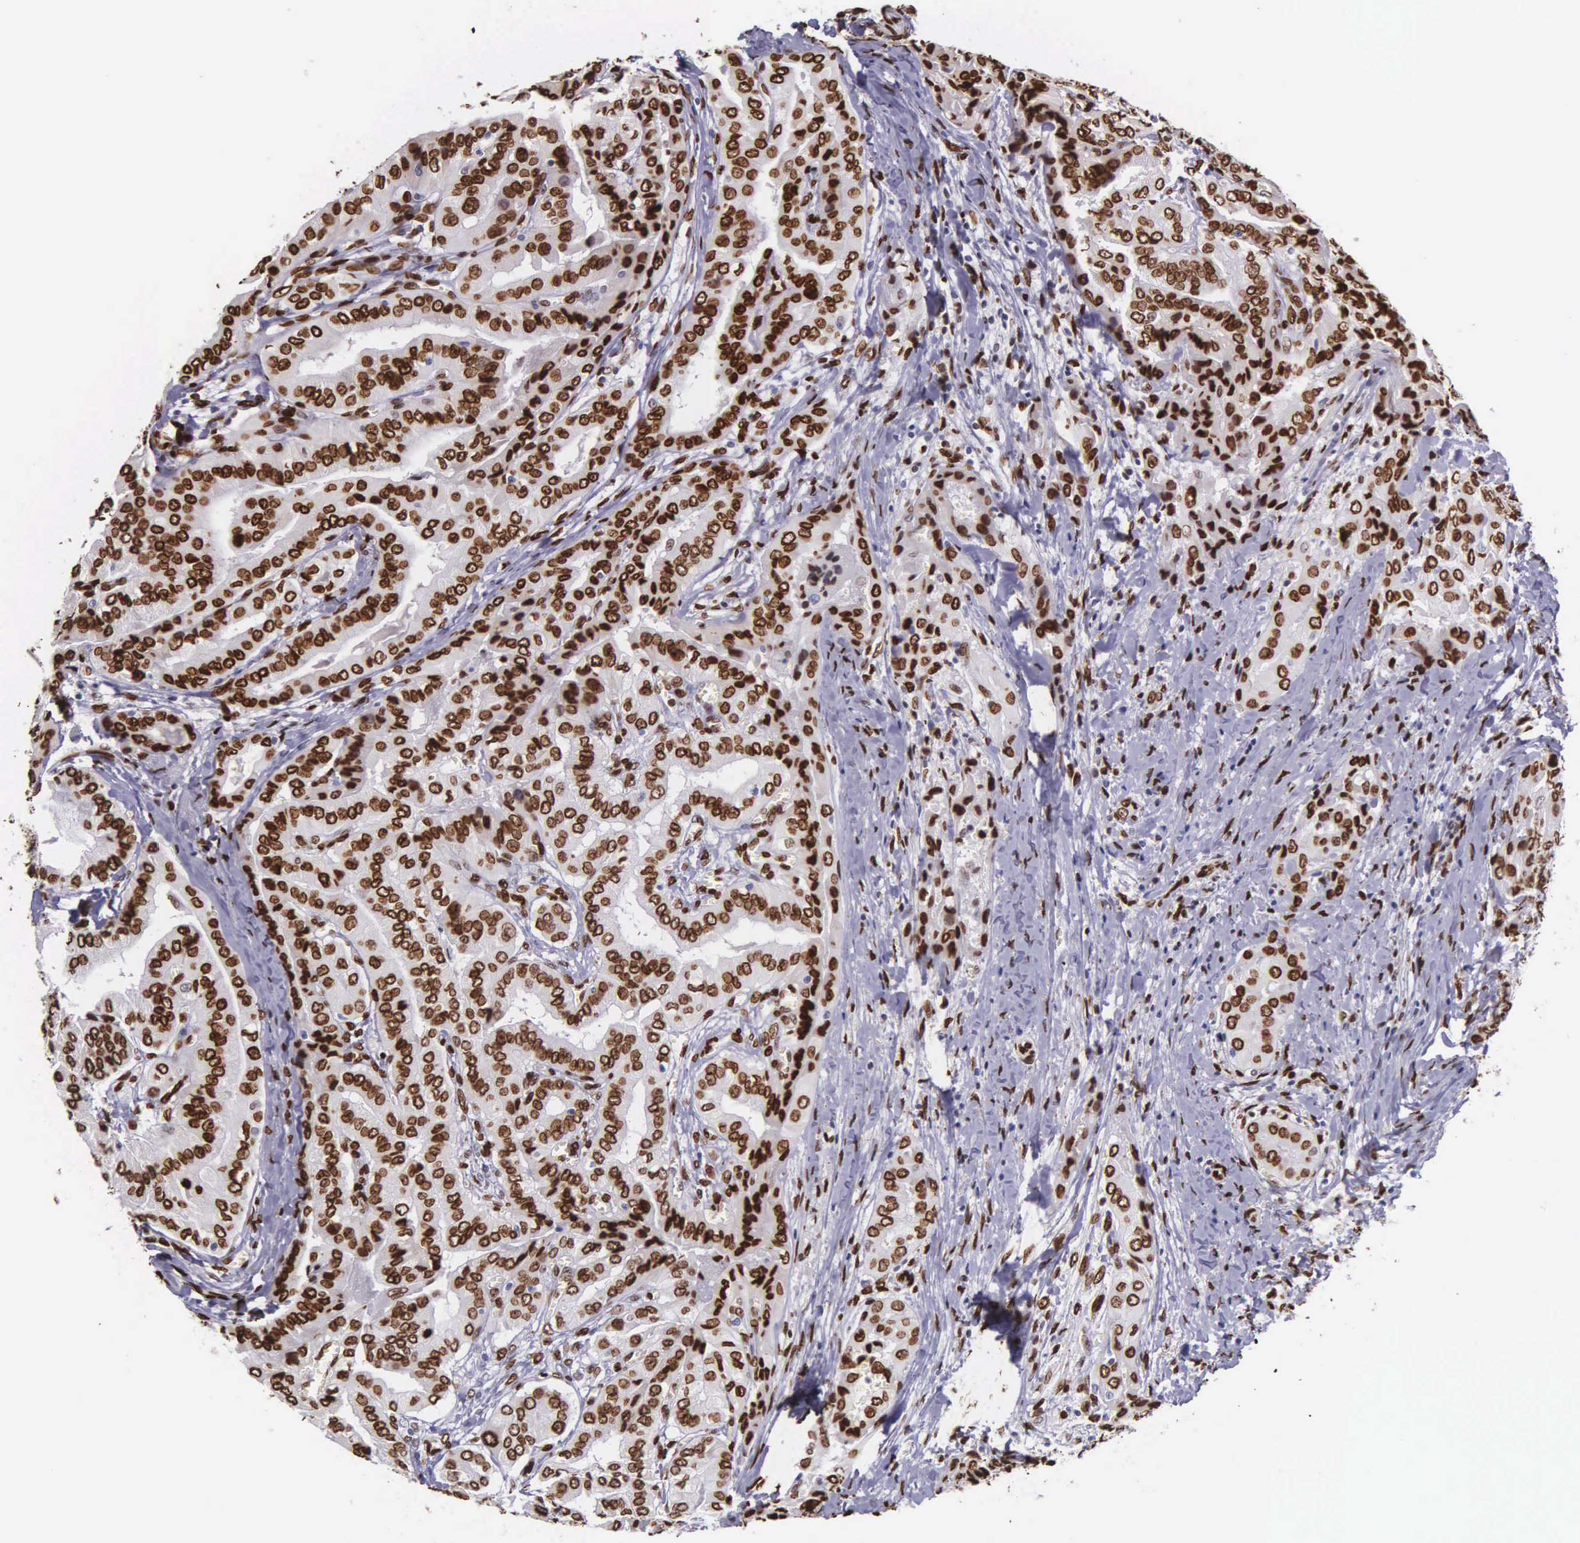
{"staining": {"intensity": "strong", "quantity": ">75%", "location": "nuclear"}, "tissue": "thyroid cancer", "cell_type": "Tumor cells", "image_type": "cancer", "snomed": [{"axis": "morphology", "description": "Papillary adenocarcinoma, NOS"}, {"axis": "topography", "description": "Thyroid gland"}], "caption": "DAB (3,3'-diaminobenzidine) immunohistochemical staining of papillary adenocarcinoma (thyroid) demonstrates strong nuclear protein staining in about >75% of tumor cells.", "gene": "H1-0", "patient": {"sex": "female", "age": 71}}